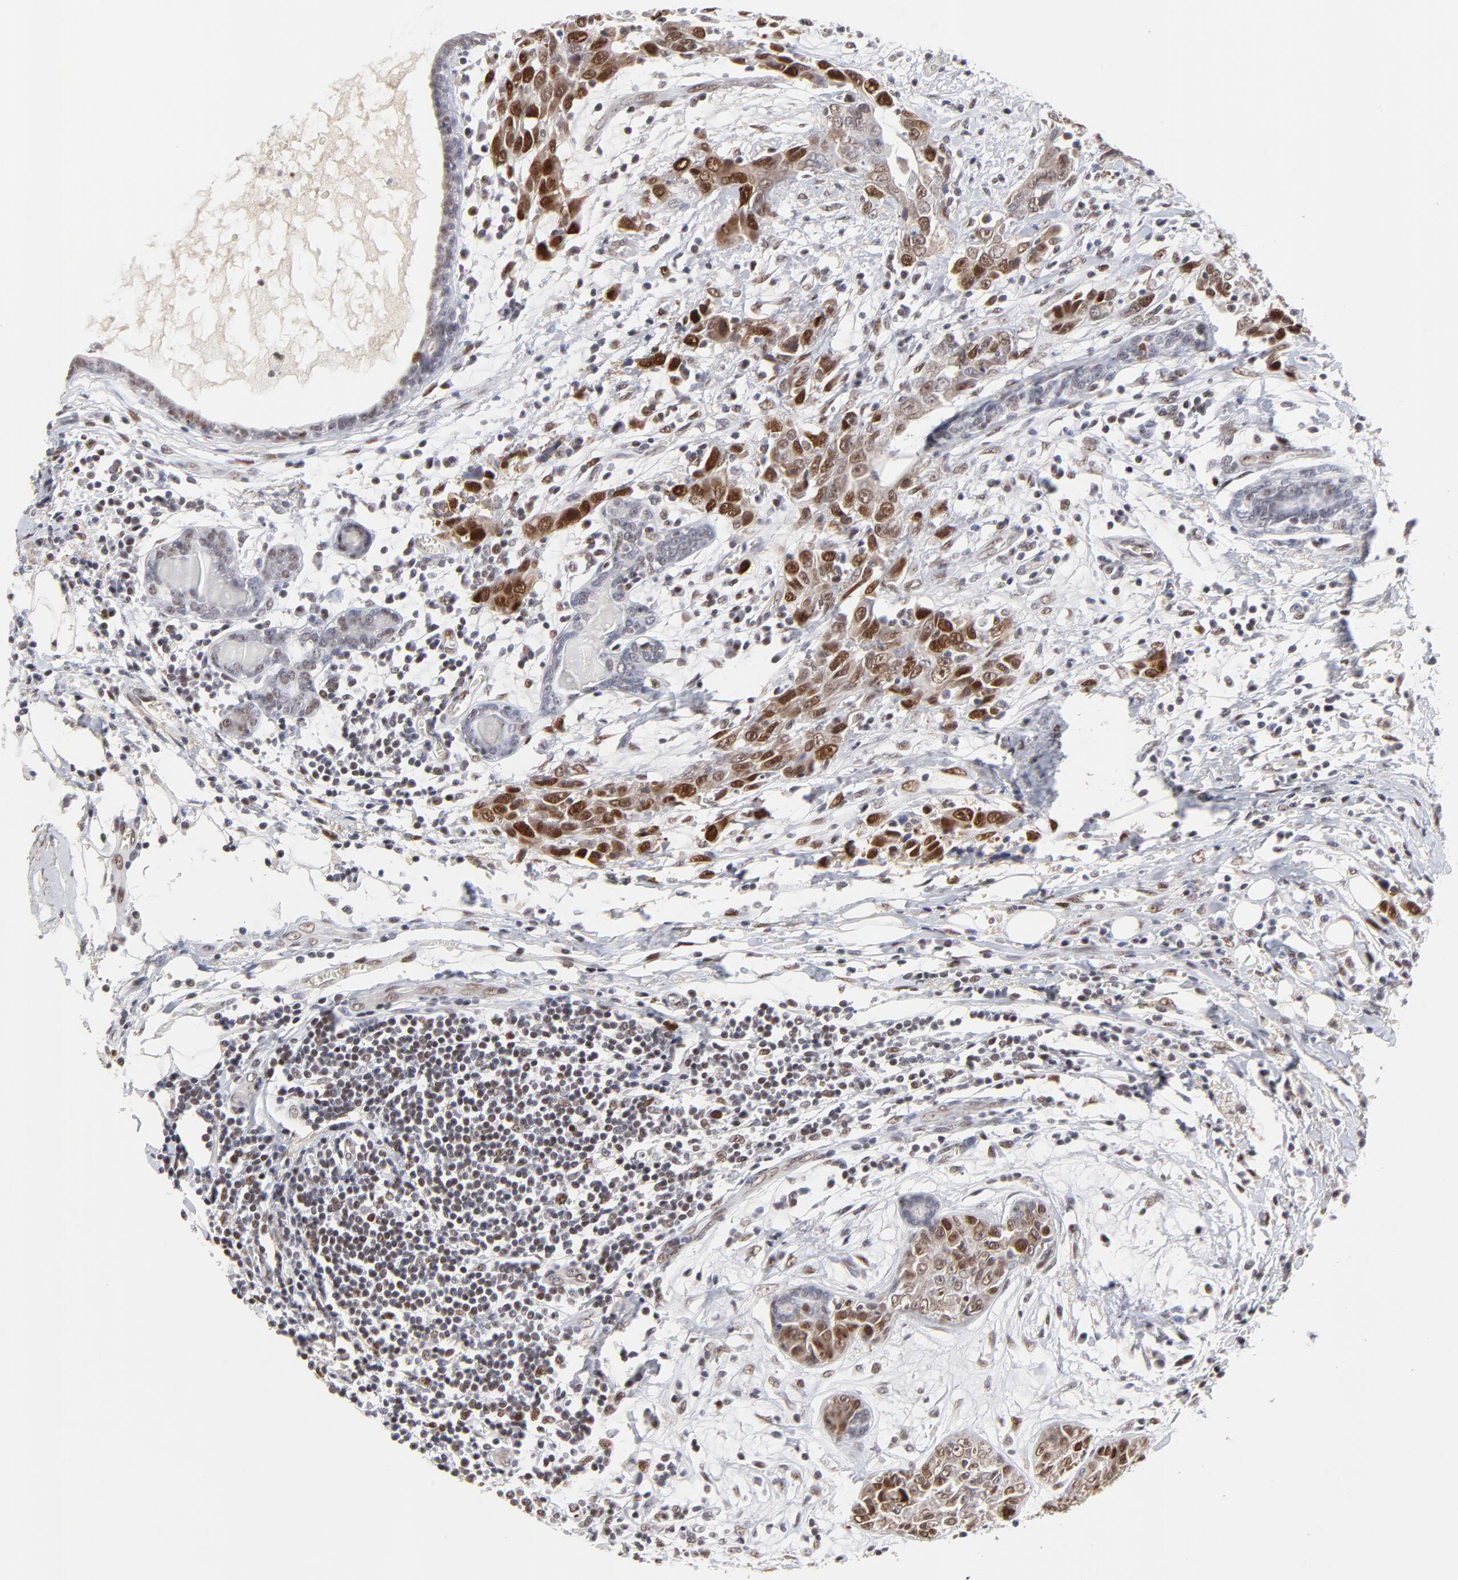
{"staining": {"intensity": "moderate", "quantity": ">75%", "location": "cytoplasmic/membranous,nuclear"}, "tissue": "breast cancer", "cell_type": "Tumor cells", "image_type": "cancer", "snomed": [{"axis": "morphology", "description": "Duct carcinoma"}, {"axis": "topography", "description": "Breast"}], "caption": "Protein expression analysis of infiltrating ductal carcinoma (breast) reveals moderate cytoplasmic/membranous and nuclear positivity in about >75% of tumor cells.", "gene": "OGFOD1", "patient": {"sex": "female", "age": 50}}